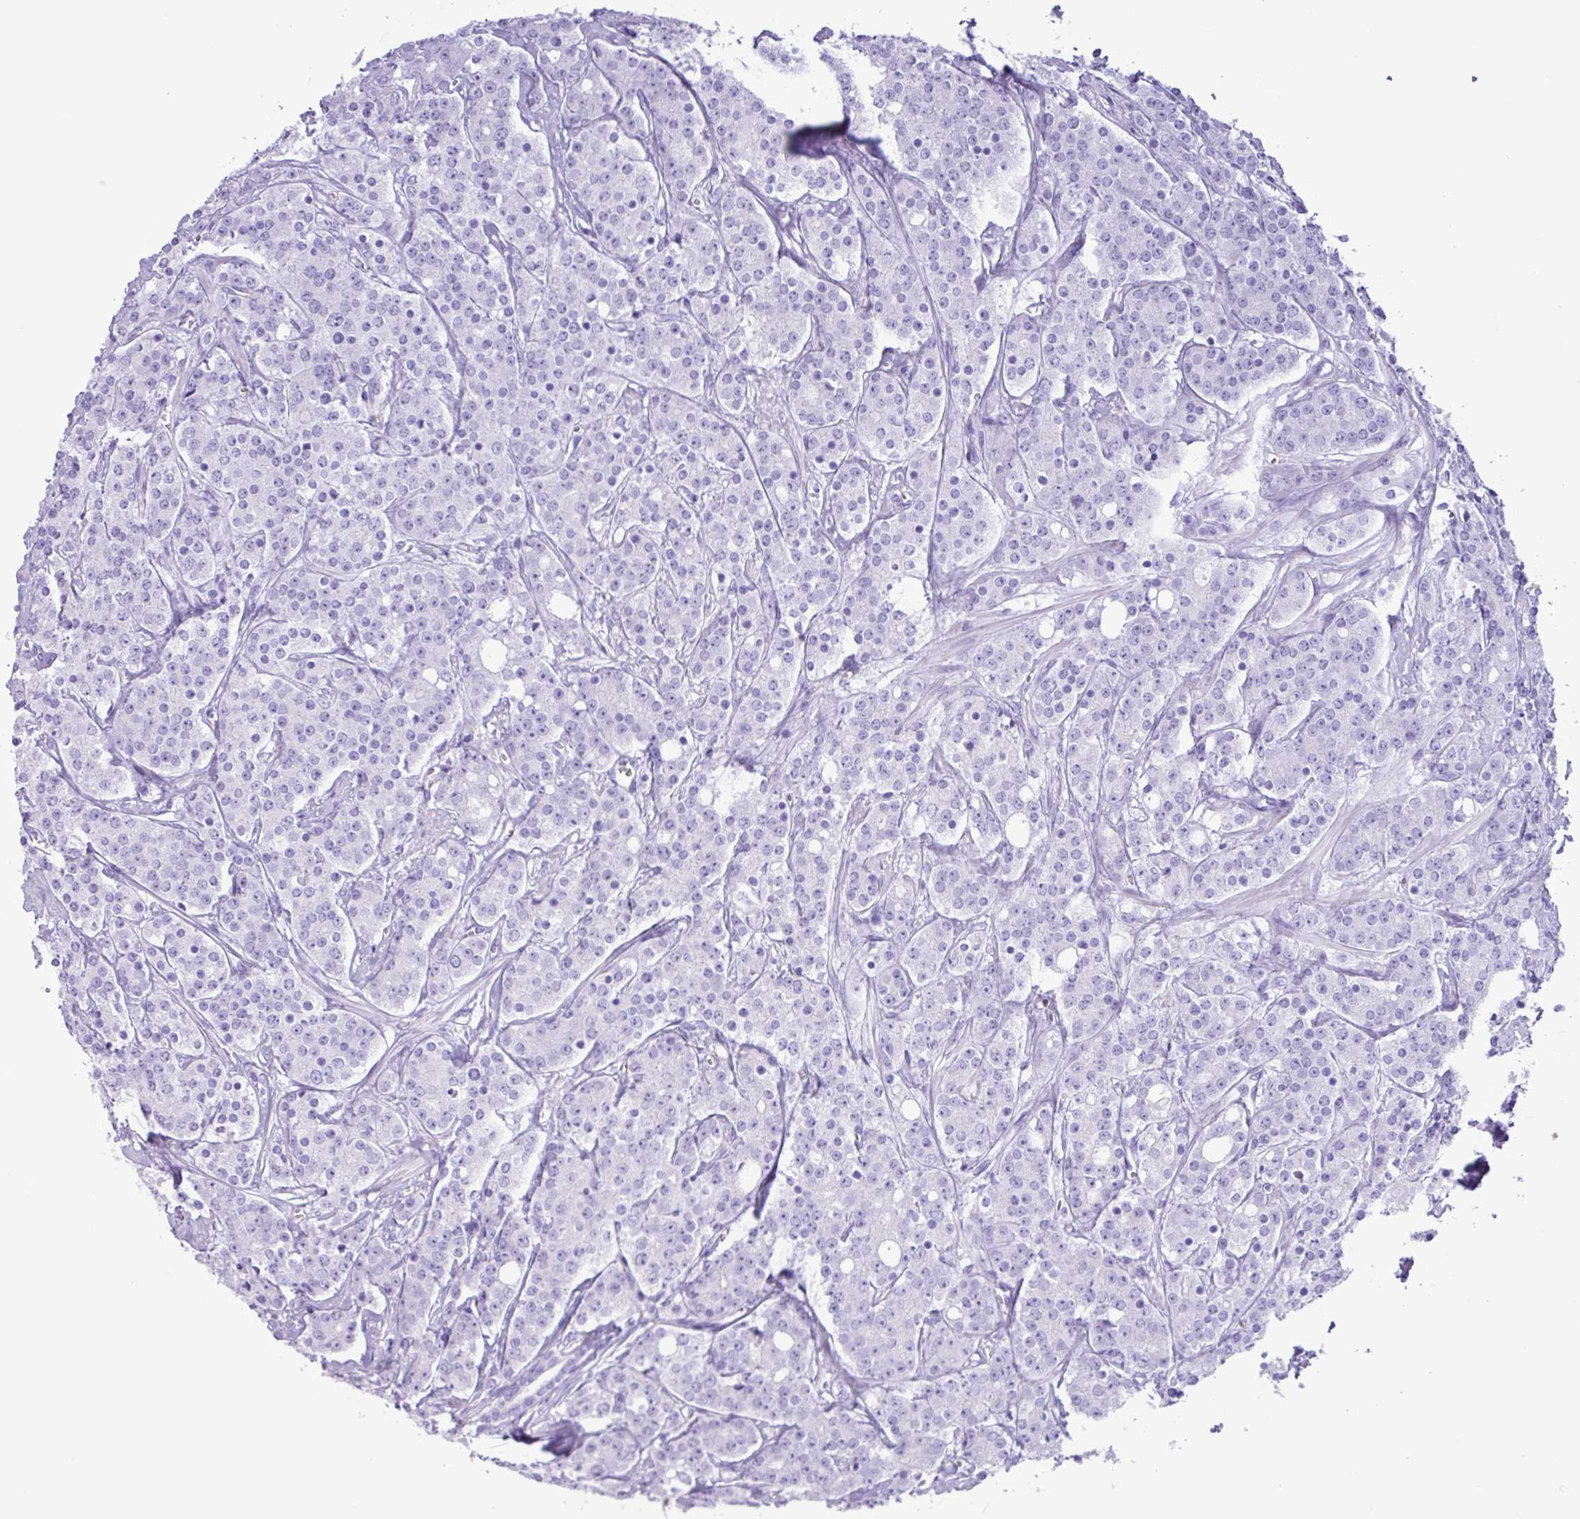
{"staining": {"intensity": "negative", "quantity": "none", "location": "none"}, "tissue": "prostate cancer", "cell_type": "Tumor cells", "image_type": "cancer", "snomed": [{"axis": "morphology", "description": "Adenocarcinoma, High grade"}, {"axis": "topography", "description": "Prostate"}], "caption": "High magnification brightfield microscopy of prostate cancer stained with DAB (3,3'-diaminobenzidine) (brown) and counterstained with hematoxylin (blue): tumor cells show no significant positivity.", "gene": "CKMT2", "patient": {"sex": "male", "age": 62}}